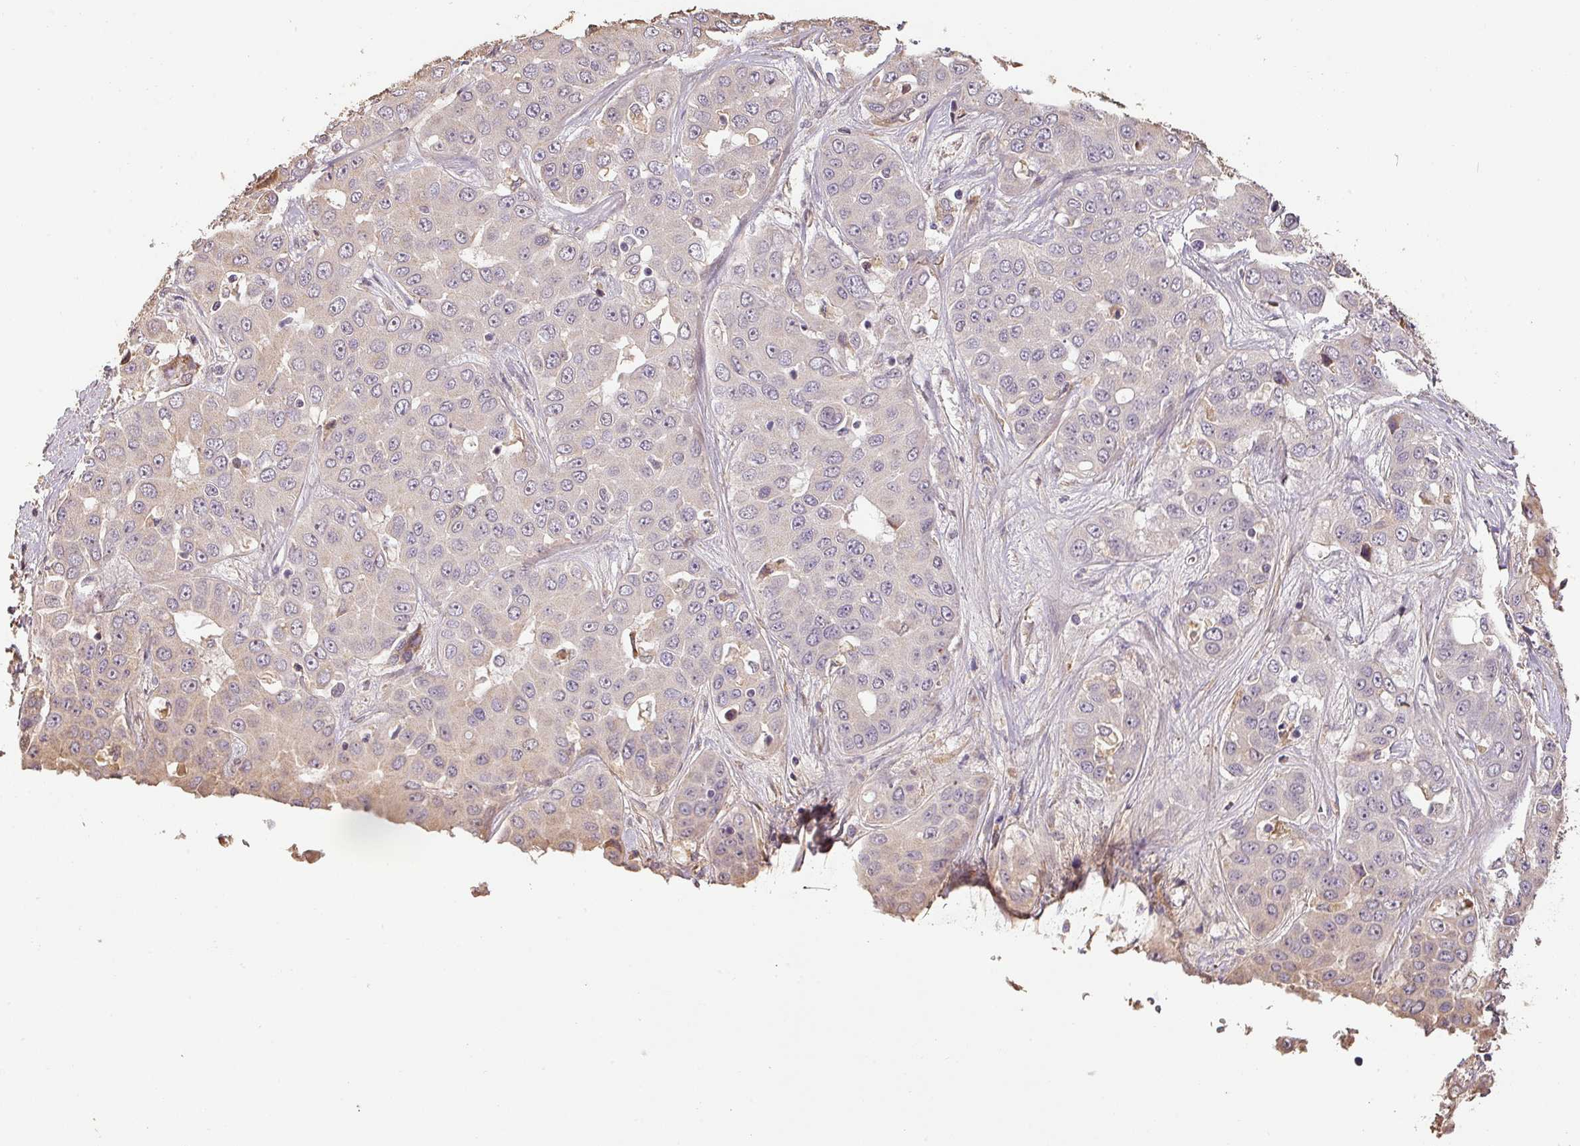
{"staining": {"intensity": "negative", "quantity": "none", "location": "none"}, "tissue": "liver cancer", "cell_type": "Tumor cells", "image_type": "cancer", "snomed": [{"axis": "morphology", "description": "Cholangiocarcinoma"}, {"axis": "topography", "description": "Liver"}], "caption": "Tumor cells are negative for brown protein staining in liver cancer (cholangiocarcinoma).", "gene": "BPIFB3", "patient": {"sex": "female", "age": 52}}